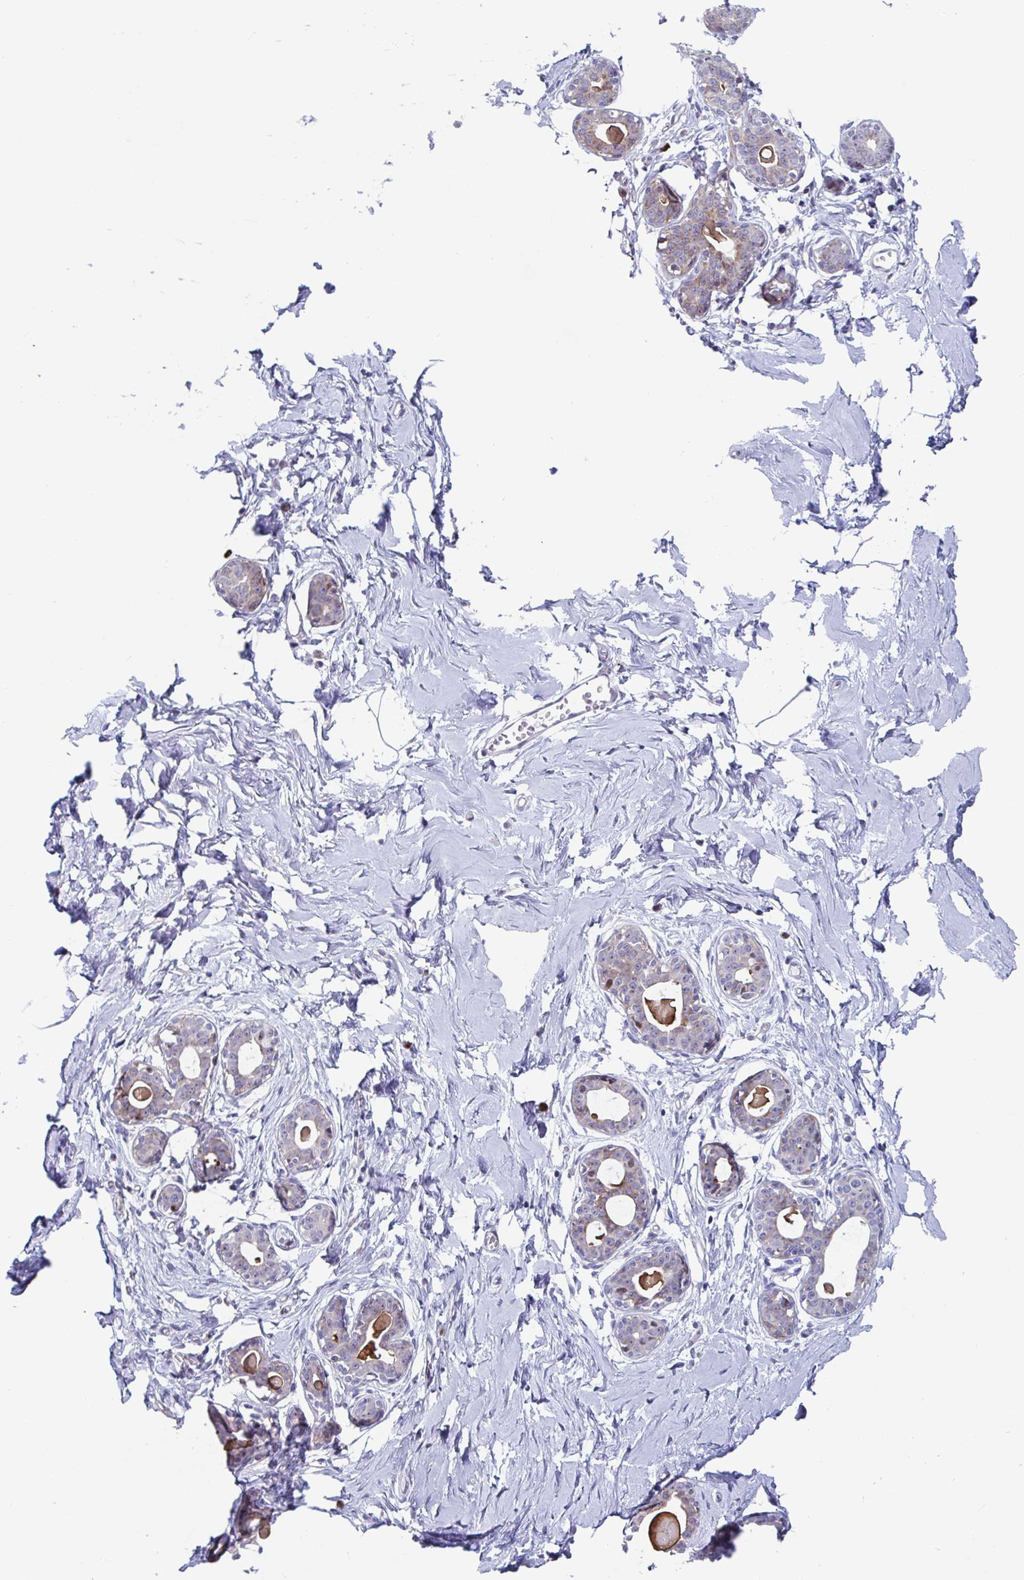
{"staining": {"intensity": "negative", "quantity": "none", "location": "none"}, "tissue": "breast", "cell_type": "Adipocytes", "image_type": "normal", "snomed": [{"axis": "morphology", "description": "Normal tissue, NOS"}, {"axis": "topography", "description": "Breast"}], "caption": "Immunohistochemistry of benign breast exhibits no expression in adipocytes.", "gene": "DUXA", "patient": {"sex": "female", "age": 45}}